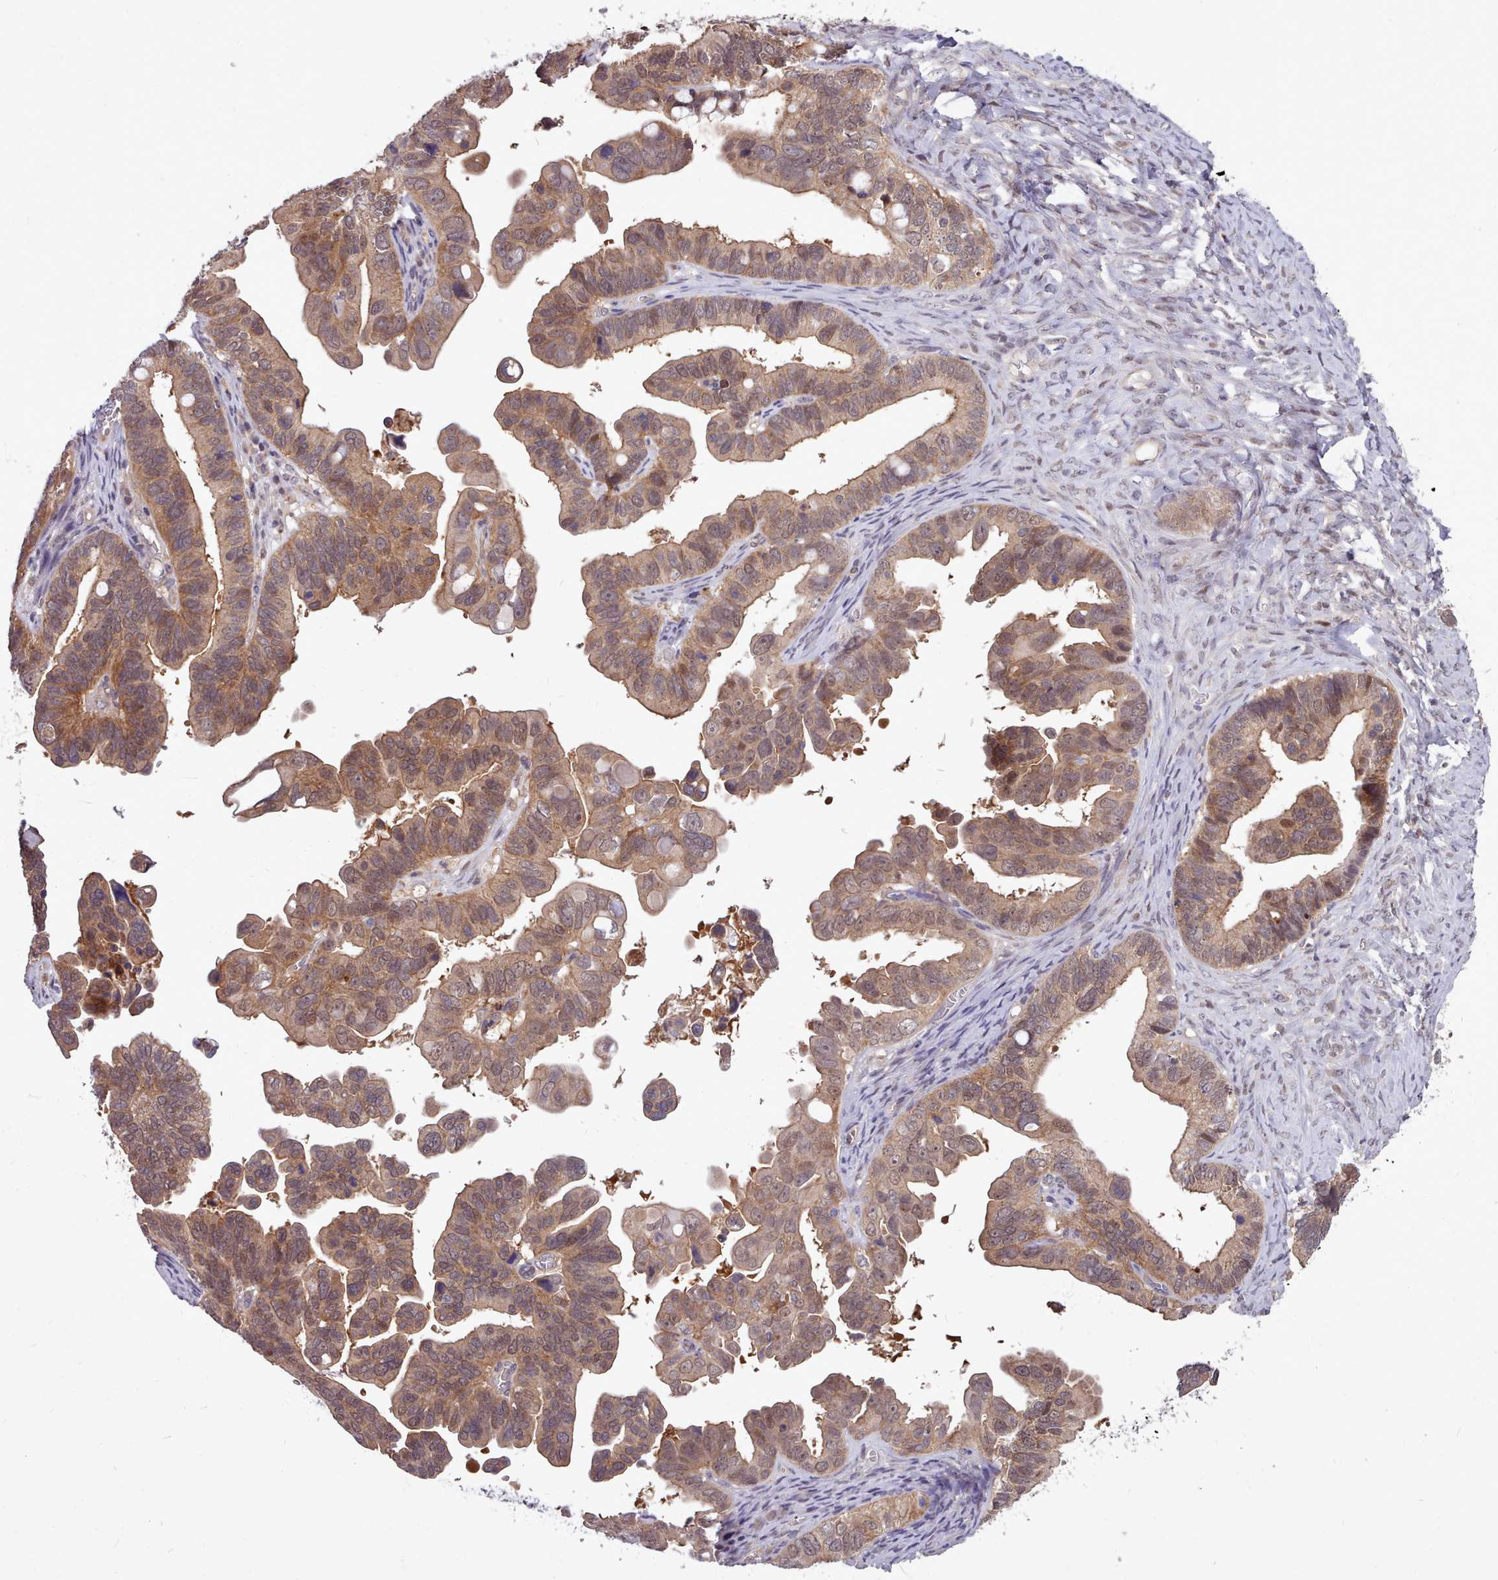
{"staining": {"intensity": "weak", "quantity": ">75%", "location": "cytoplasmic/membranous,nuclear"}, "tissue": "ovarian cancer", "cell_type": "Tumor cells", "image_type": "cancer", "snomed": [{"axis": "morphology", "description": "Cystadenocarcinoma, serous, NOS"}, {"axis": "topography", "description": "Ovary"}], "caption": "The histopathology image exhibits staining of serous cystadenocarcinoma (ovarian), revealing weak cytoplasmic/membranous and nuclear protein positivity (brown color) within tumor cells. Using DAB (3,3'-diaminobenzidine) (brown) and hematoxylin (blue) stains, captured at high magnification using brightfield microscopy.", "gene": "AHCY", "patient": {"sex": "female", "age": 56}}